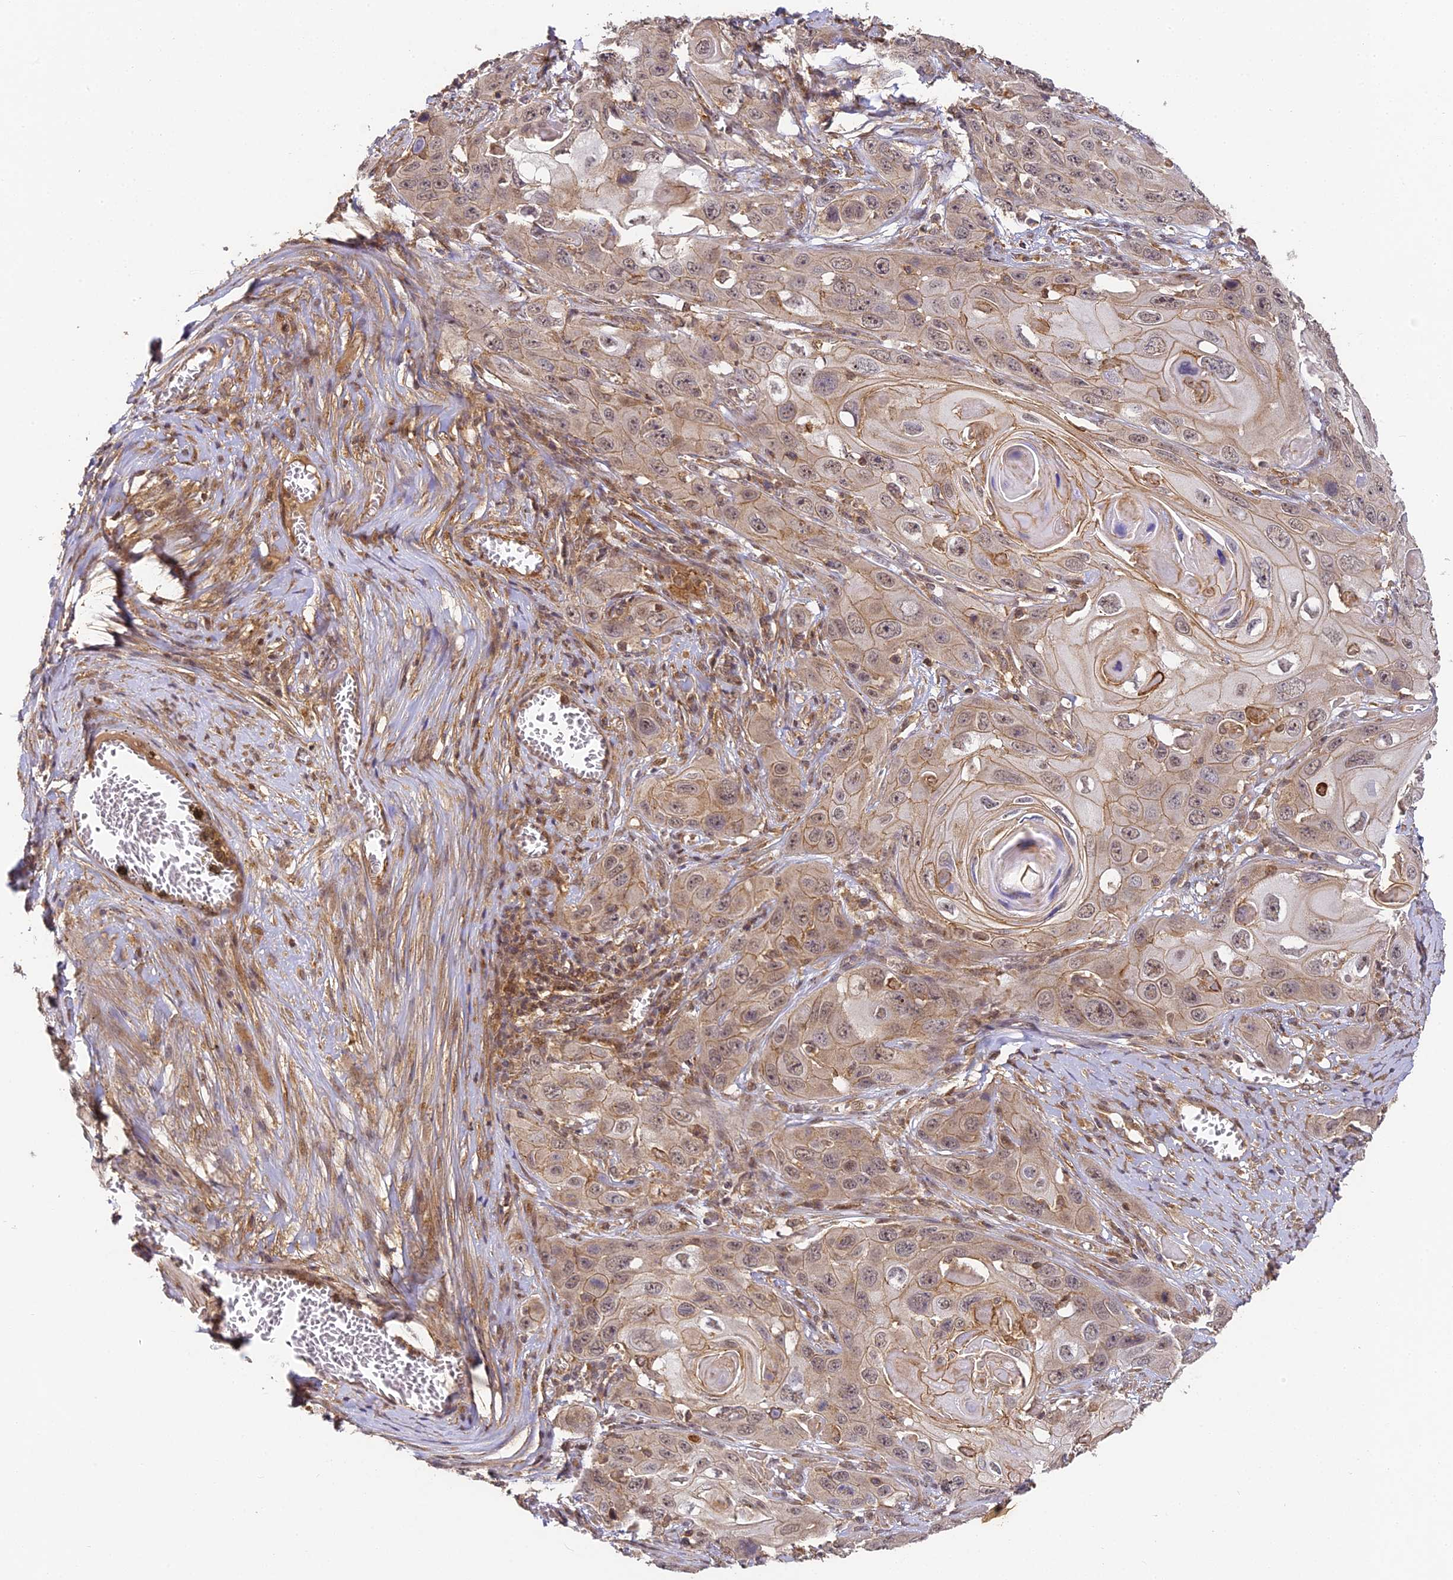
{"staining": {"intensity": "weak", "quantity": ">75%", "location": "cytoplasmic/membranous,nuclear"}, "tissue": "skin cancer", "cell_type": "Tumor cells", "image_type": "cancer", "snomed": [{"axis": "morphology", "description": "Squamous cell carcinoma, NOS"}, {"axis": "topography", "description": "Skin"}], "caption": "IHC photomicrograph of skin squamous cell carcinoma stained for a protein (brown), which reveals low levels of weak cytoplasmic/membranous and nuclear staining in approximately >75% of tumor cells.", "gene": "ZNF443", "patient": {"sex": "male", "age": 55}}